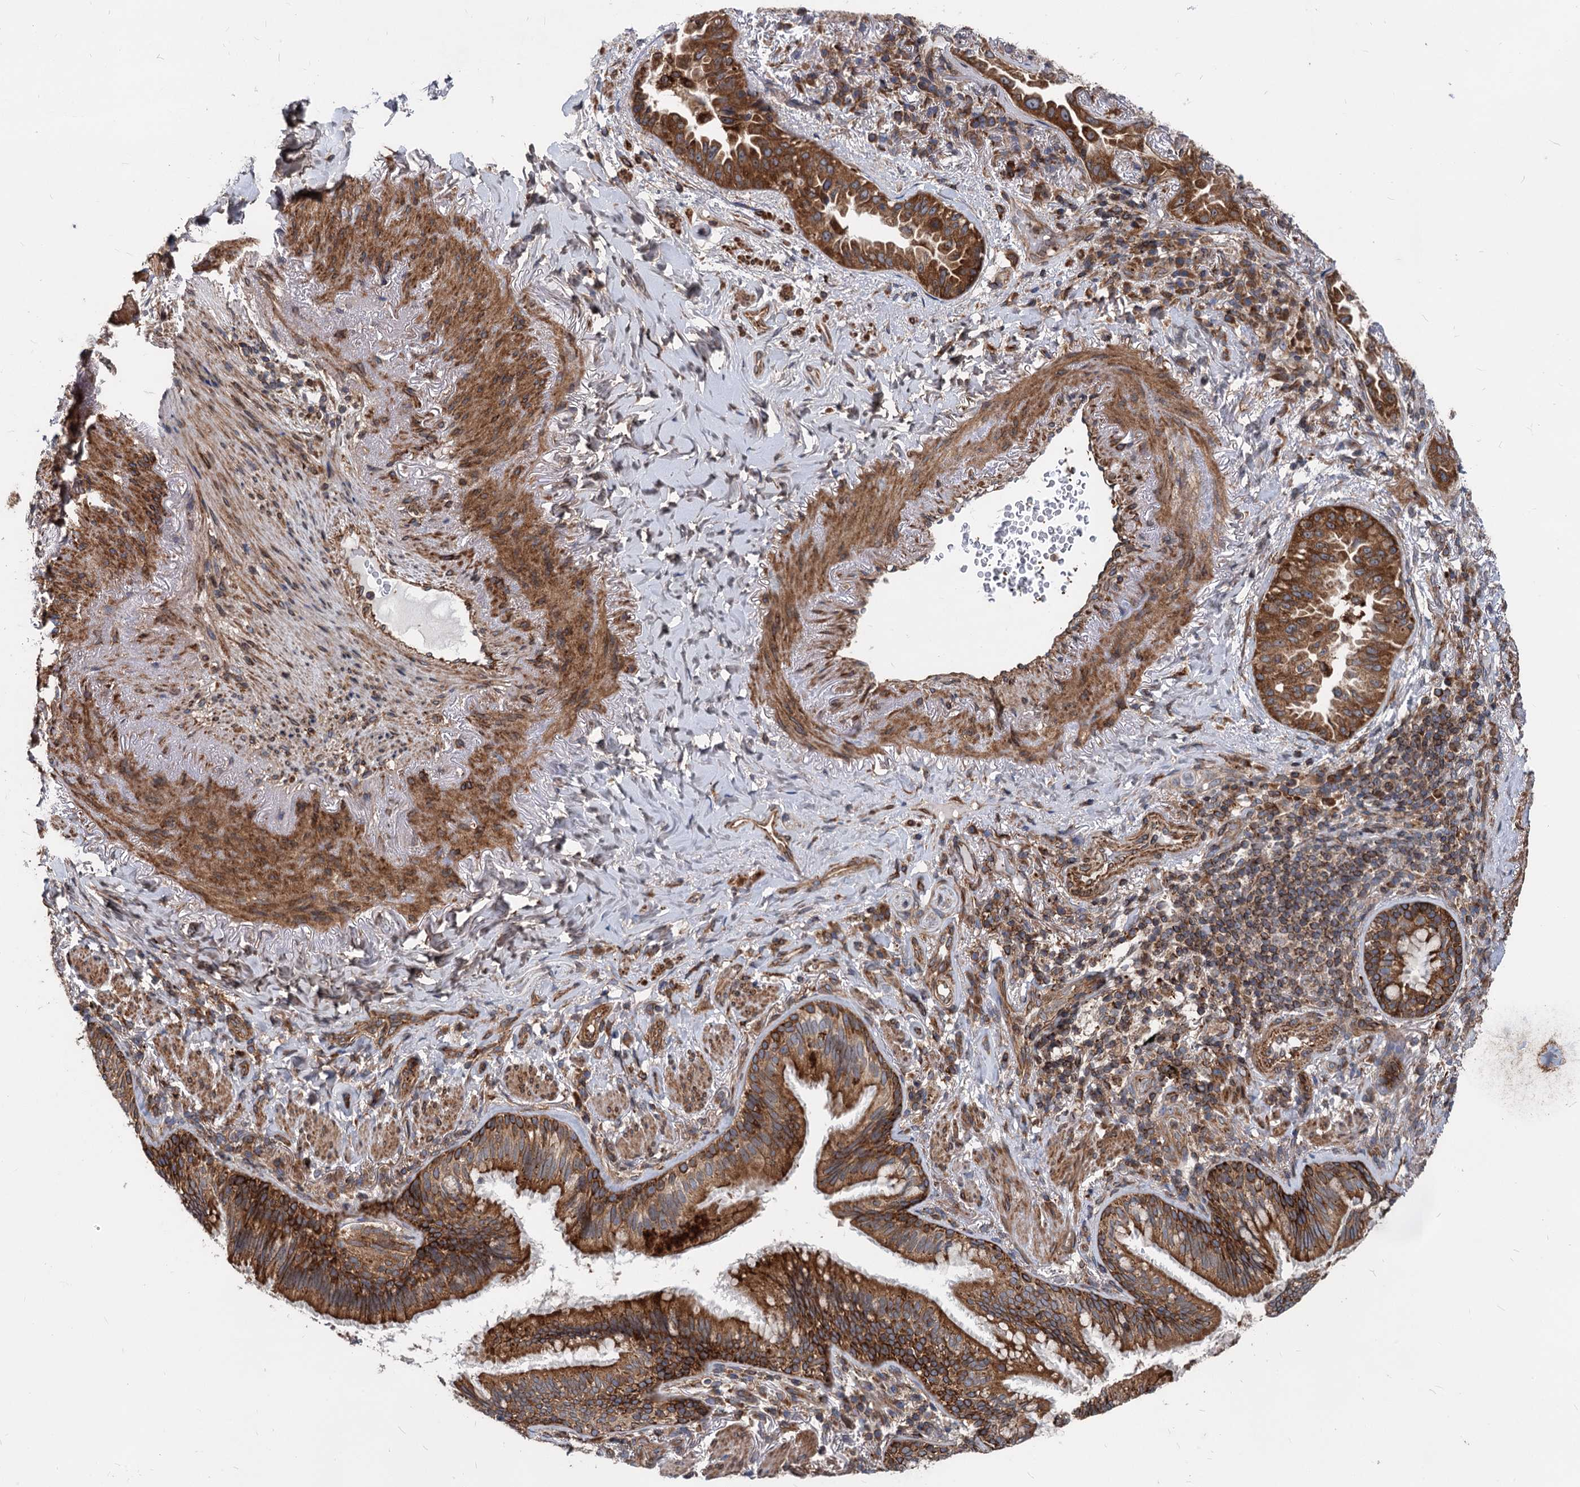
{"staining": {"intensity": "strong", "quantity": ">75%", "location": "cytoplasmic/membranous"}, "tissue": "lung cancer", "cell_type": "Tumor cells", "image_type": "cancer", "snomed": [{"axis": "morphology", "description": "Adenocarcinoma, NOS"}, {"axis": "topography", "description": "Lung"}], "caption": "Tumor cells reveal high levels of strong cytoplasmic/membranous positivity in about >75% of cells in human adenocarcinoma (lung). (brown staining indicates protein expression, while blue staining denotes nuclei).", "gene": "STIM1", "patient": {"sex": "female", "age": 69}}